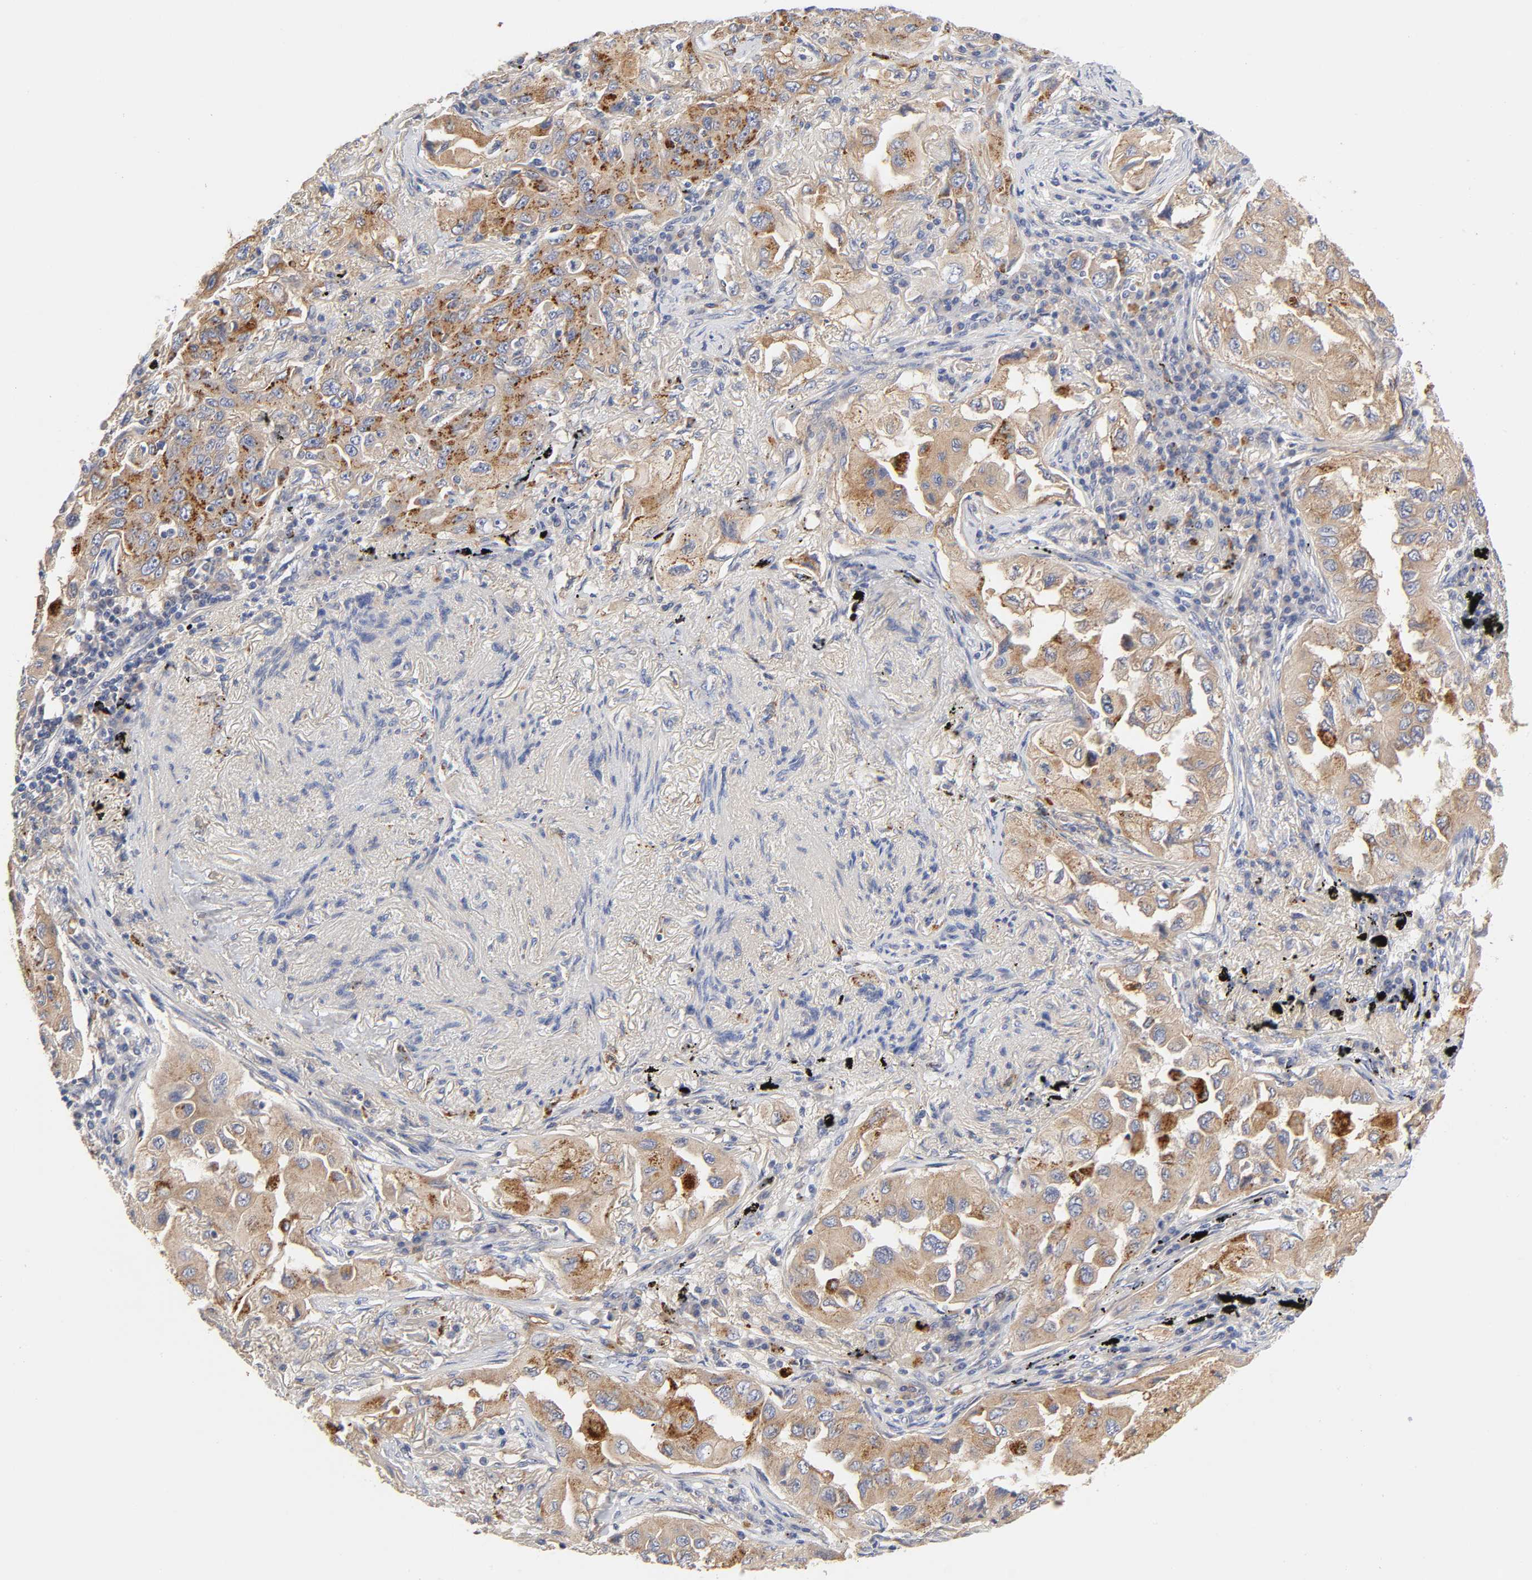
{"staining": {"intensity": "moderate", "quantity": ">75%", "location": "cytoplasmic/membranous"}, "tissue": "lung cancer", "cell_type": "Tumor cells", "image_type": "cancer", "snomed": [{"axis": "morphology", "description": "Adenocarcinoma, NOS"}, {"axis": "topography", "description": "Lung"}], "caption": "Tumor cells demonstrate medium levels of moderate cytoplasmic/membranous positivity in about >75% of cells in human lung adenocarcinoma.", "gene": "C17orf75", "patient": {"sex": "female", "age": 65}}